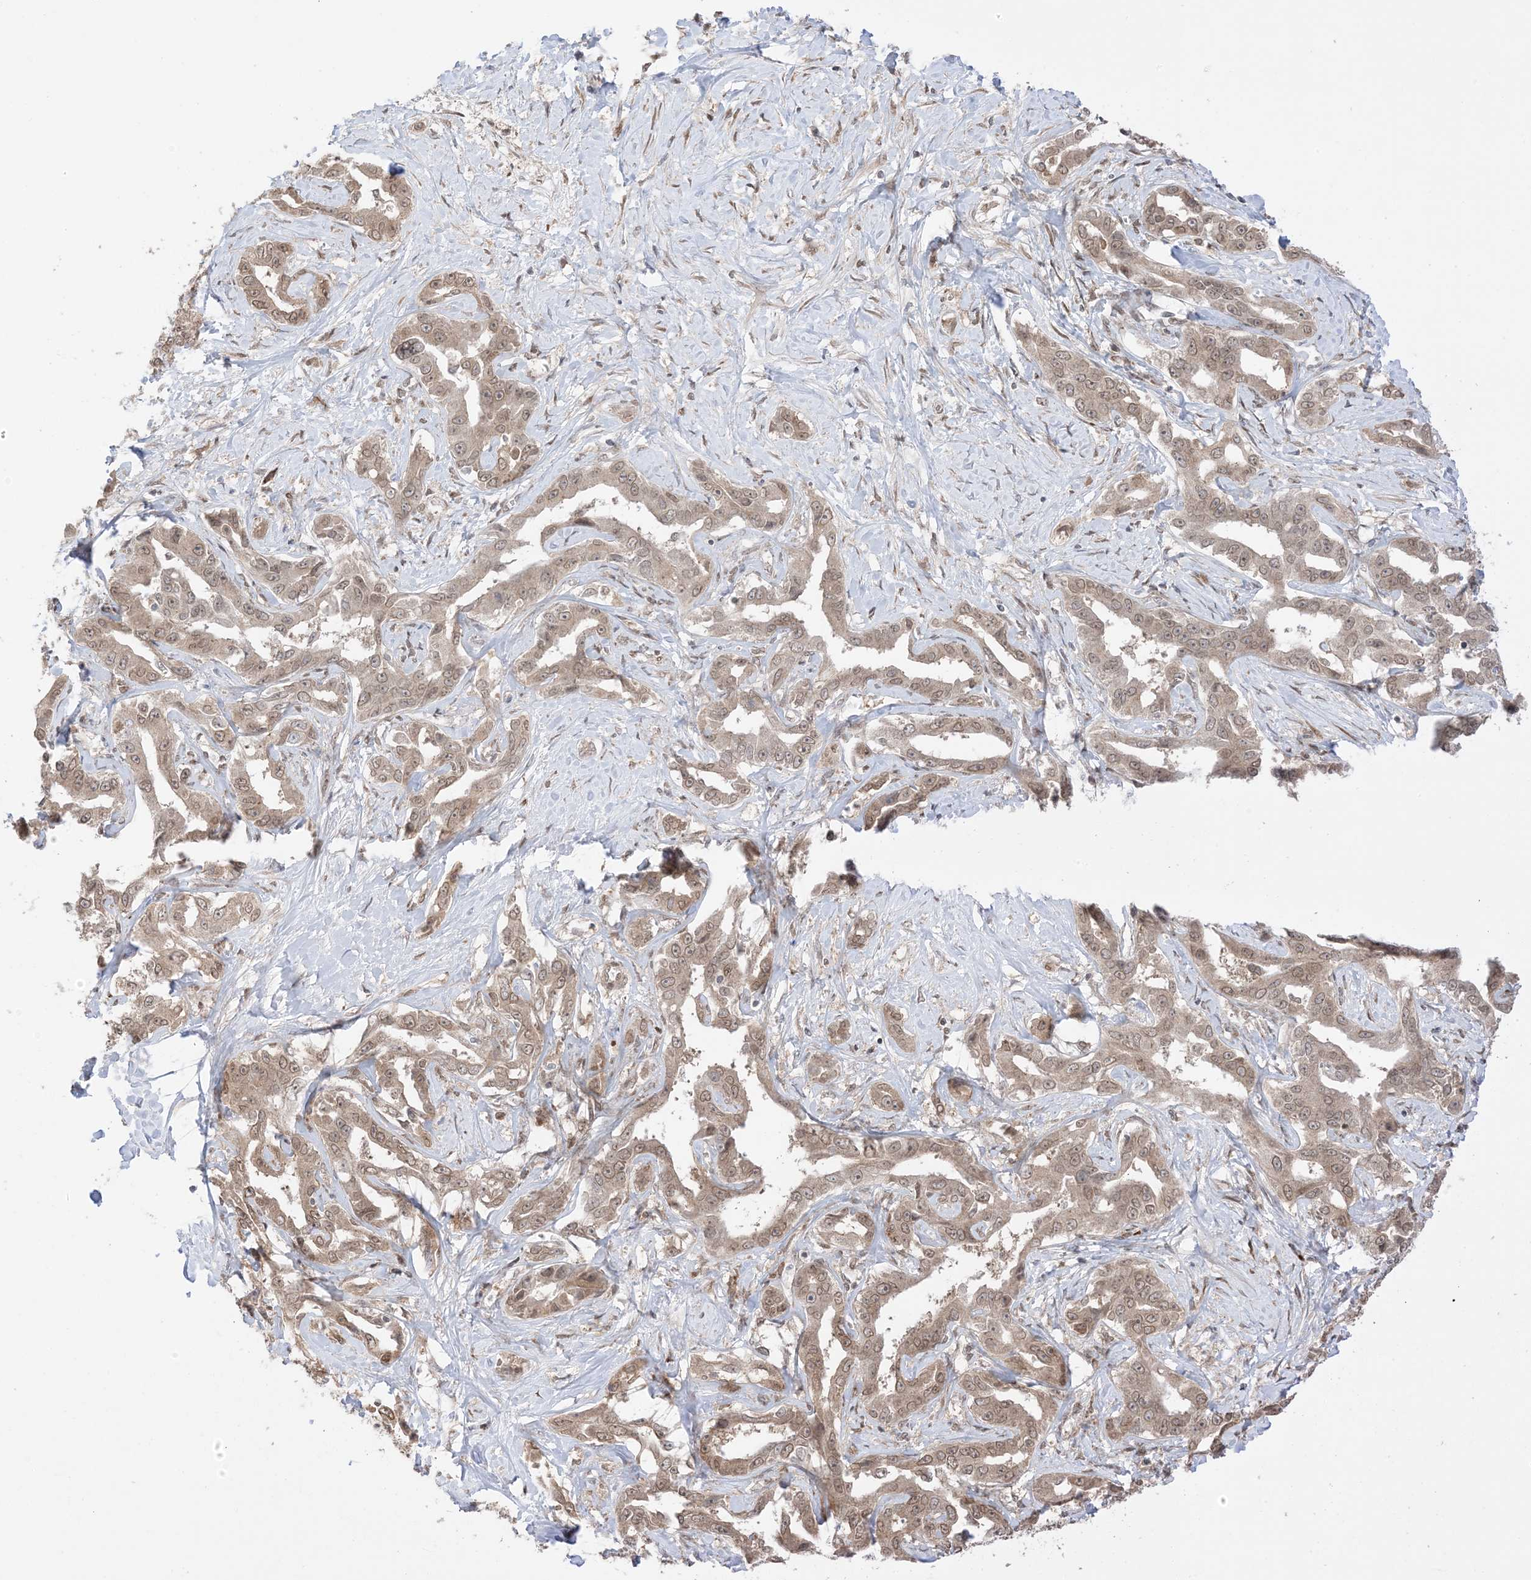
{"staining": {"intensity": "moderate", "quantity": ">75%", "location": "cytoplasmic/membranous,nuclear"}, "tissue": "liver cancer", "cell_type": "Tumor cells", "image_type": "cancer", "snomed": [{"axis": "morphology", "description": "Cholangiocarcinoma"}, {"axis": "topography", "description": "Liver"}], "caption": "Cholangiocarcinoma (liver) stained with a brown dye shows moderate cytoplasmic/membranous and nuclear positive positivity in about >75% of tumor cells.", "gene": "UBE2E2", "patient": {"sex": "male", "age": 59}}